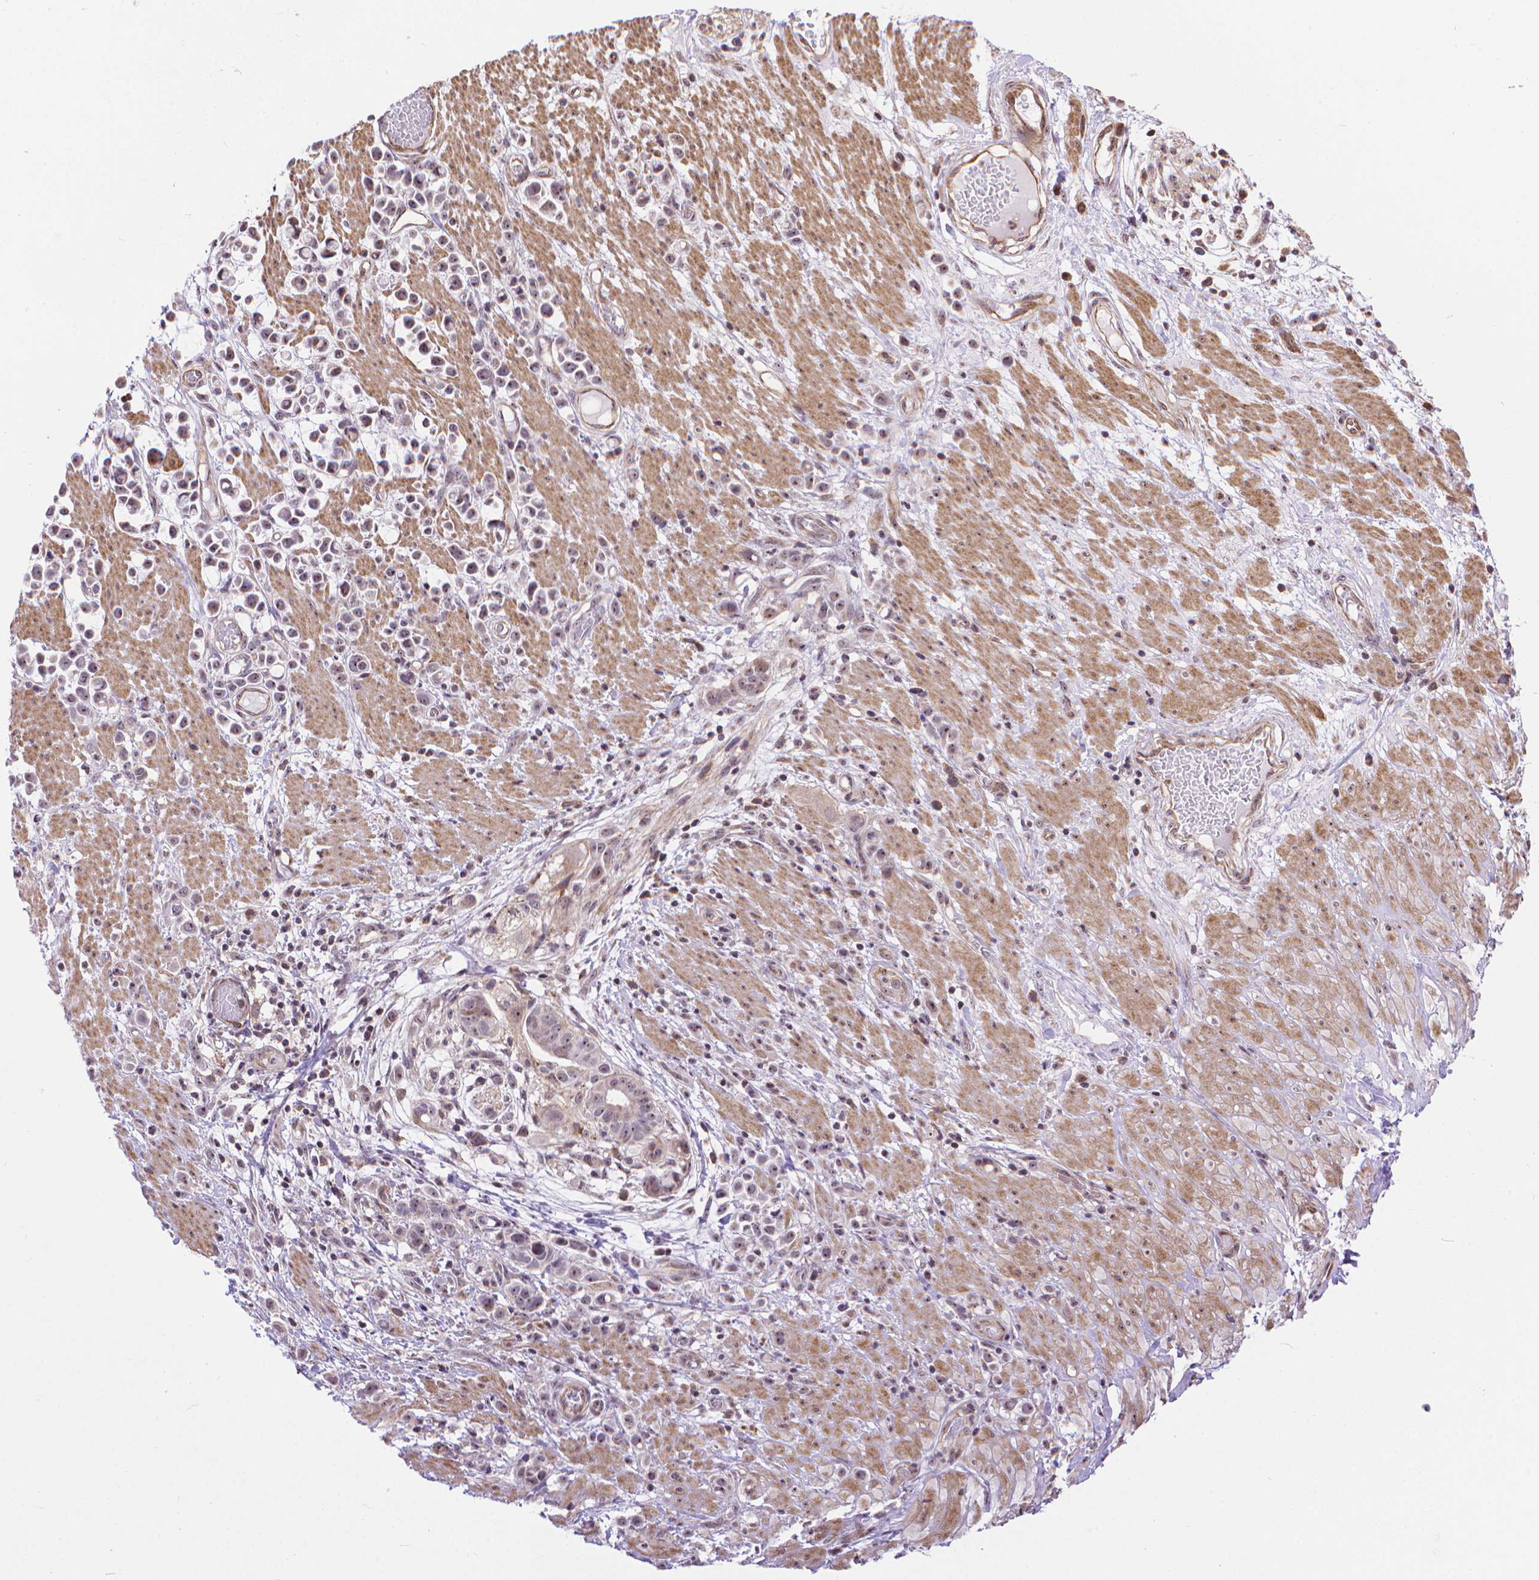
{"staining": {"intensity": "negative", "quantity": "none", "location": "none"}, "tissue": "stomach cancer", "cell_type": "Tumor cells", "image_type": "cancer", "snomed": [{"axis": "morphology", "description": "Adenocarcinoma, NOS"}, {"axis": "topography", "description": "Stomach"}], "caption": "There is no significant positivity in tumor cells of stomach cancer (adenocarcinoma). (Brightfield microscopy of DAB immunohistochemistry (IHC) at high magnification).", "gene": "TMEM135", "patient": {"sex": "male", "age": 82}}